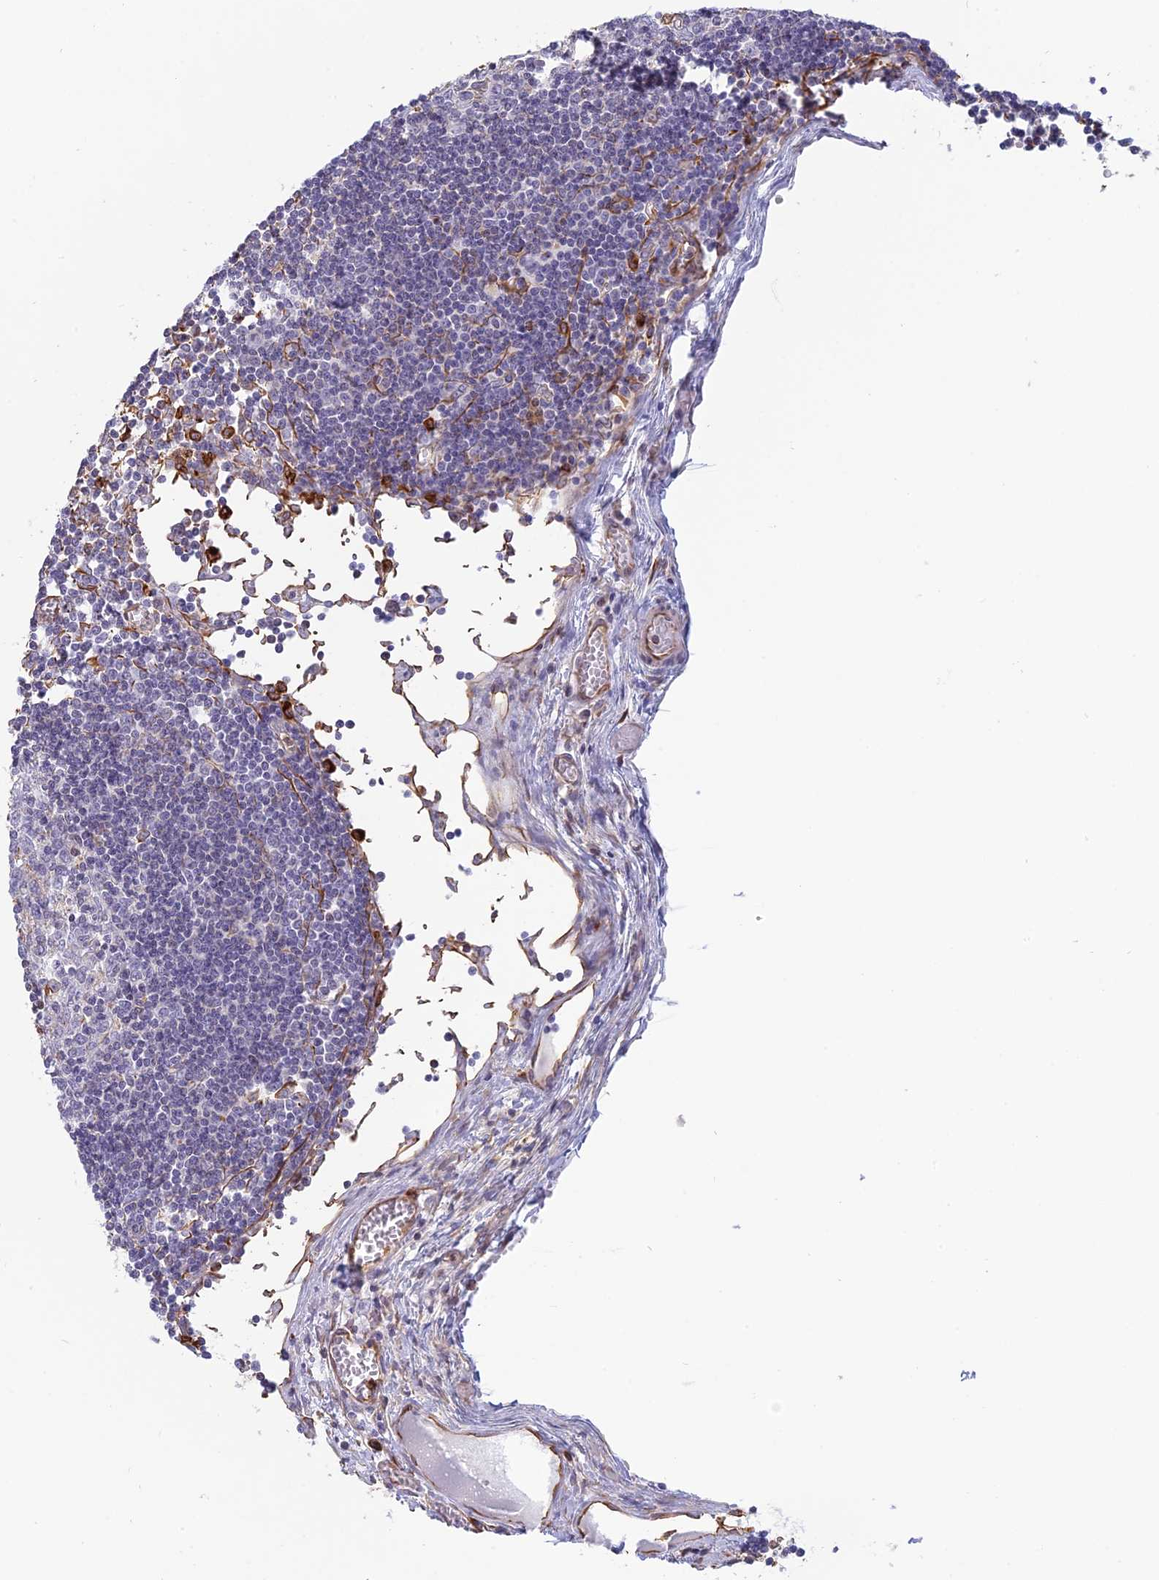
{"staining": {"intensity": "negative", "quantity": "none", "location": "none"}, "tissue": "lymph node", "cell_type": "Germinal center cells", "image_type": "normal", "snomed": [{"axis": "morphology", "description": "Normal tissue, NOS"}, {"axis": "topography", "description": "Lymph node"}], "caption": "Germinal center cells show no significant protein expression in unremarkable lymph node.", "gene": "APOBR", "patient": {"sex": "female", "age": 11}}